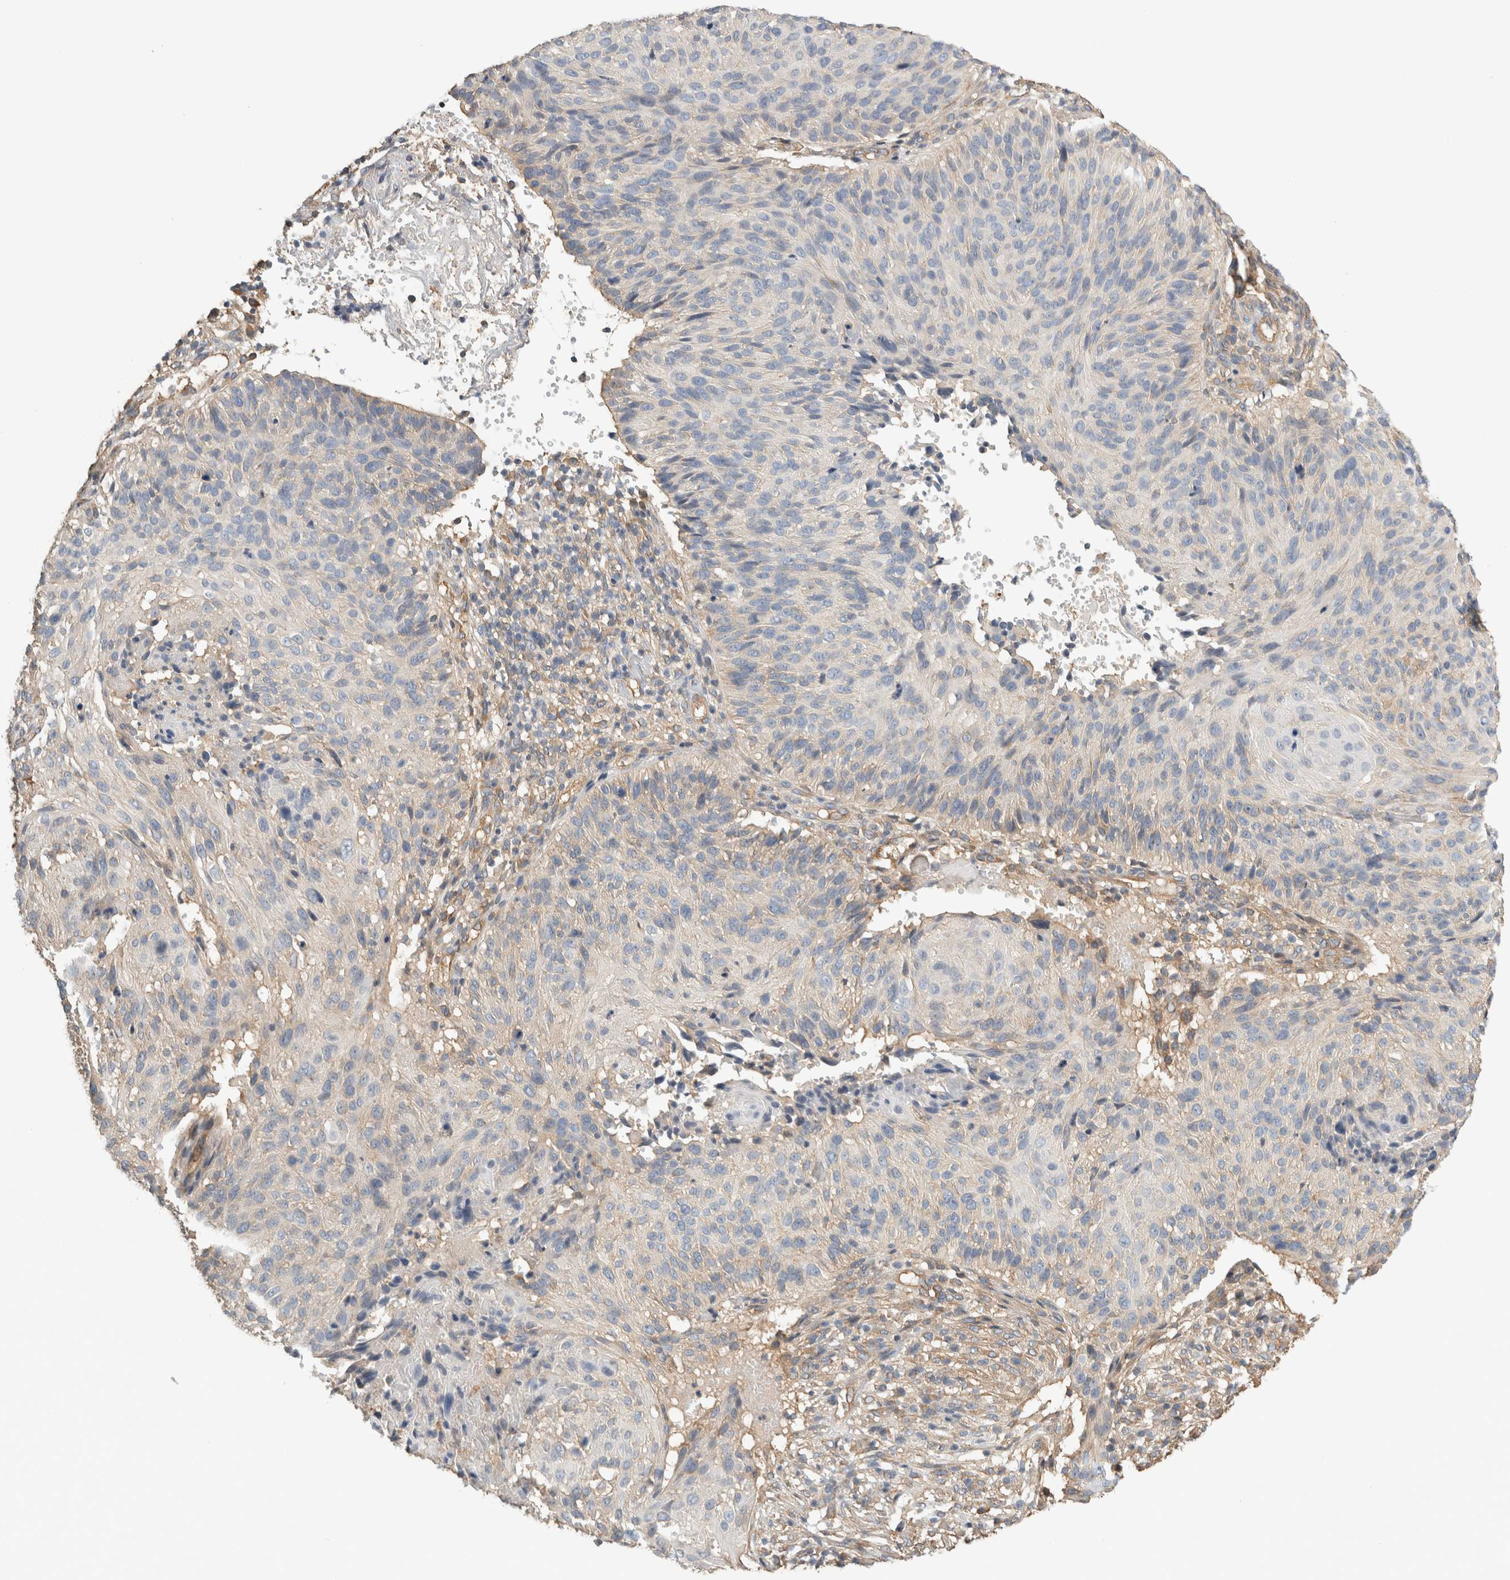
{"staining": {"intensity": "negative", "quantity": "none", "location": "none"}, "tissue": "cervical cancer", "cell_type": "Tumor cells", "image_type": "cancer", "snomed": [{"axis": "morphology", "description": "Squamous cell carcinoma, NOS"}, {"axis": "topography", "description": "Cervix"}], "caption": "IHC photomicrograph of cervical cancer stained for a protein (brown), which shows no positivity in tumor cells.", "gene": "EIF4G3", "patient": {"sex": "female", "age": 74}}